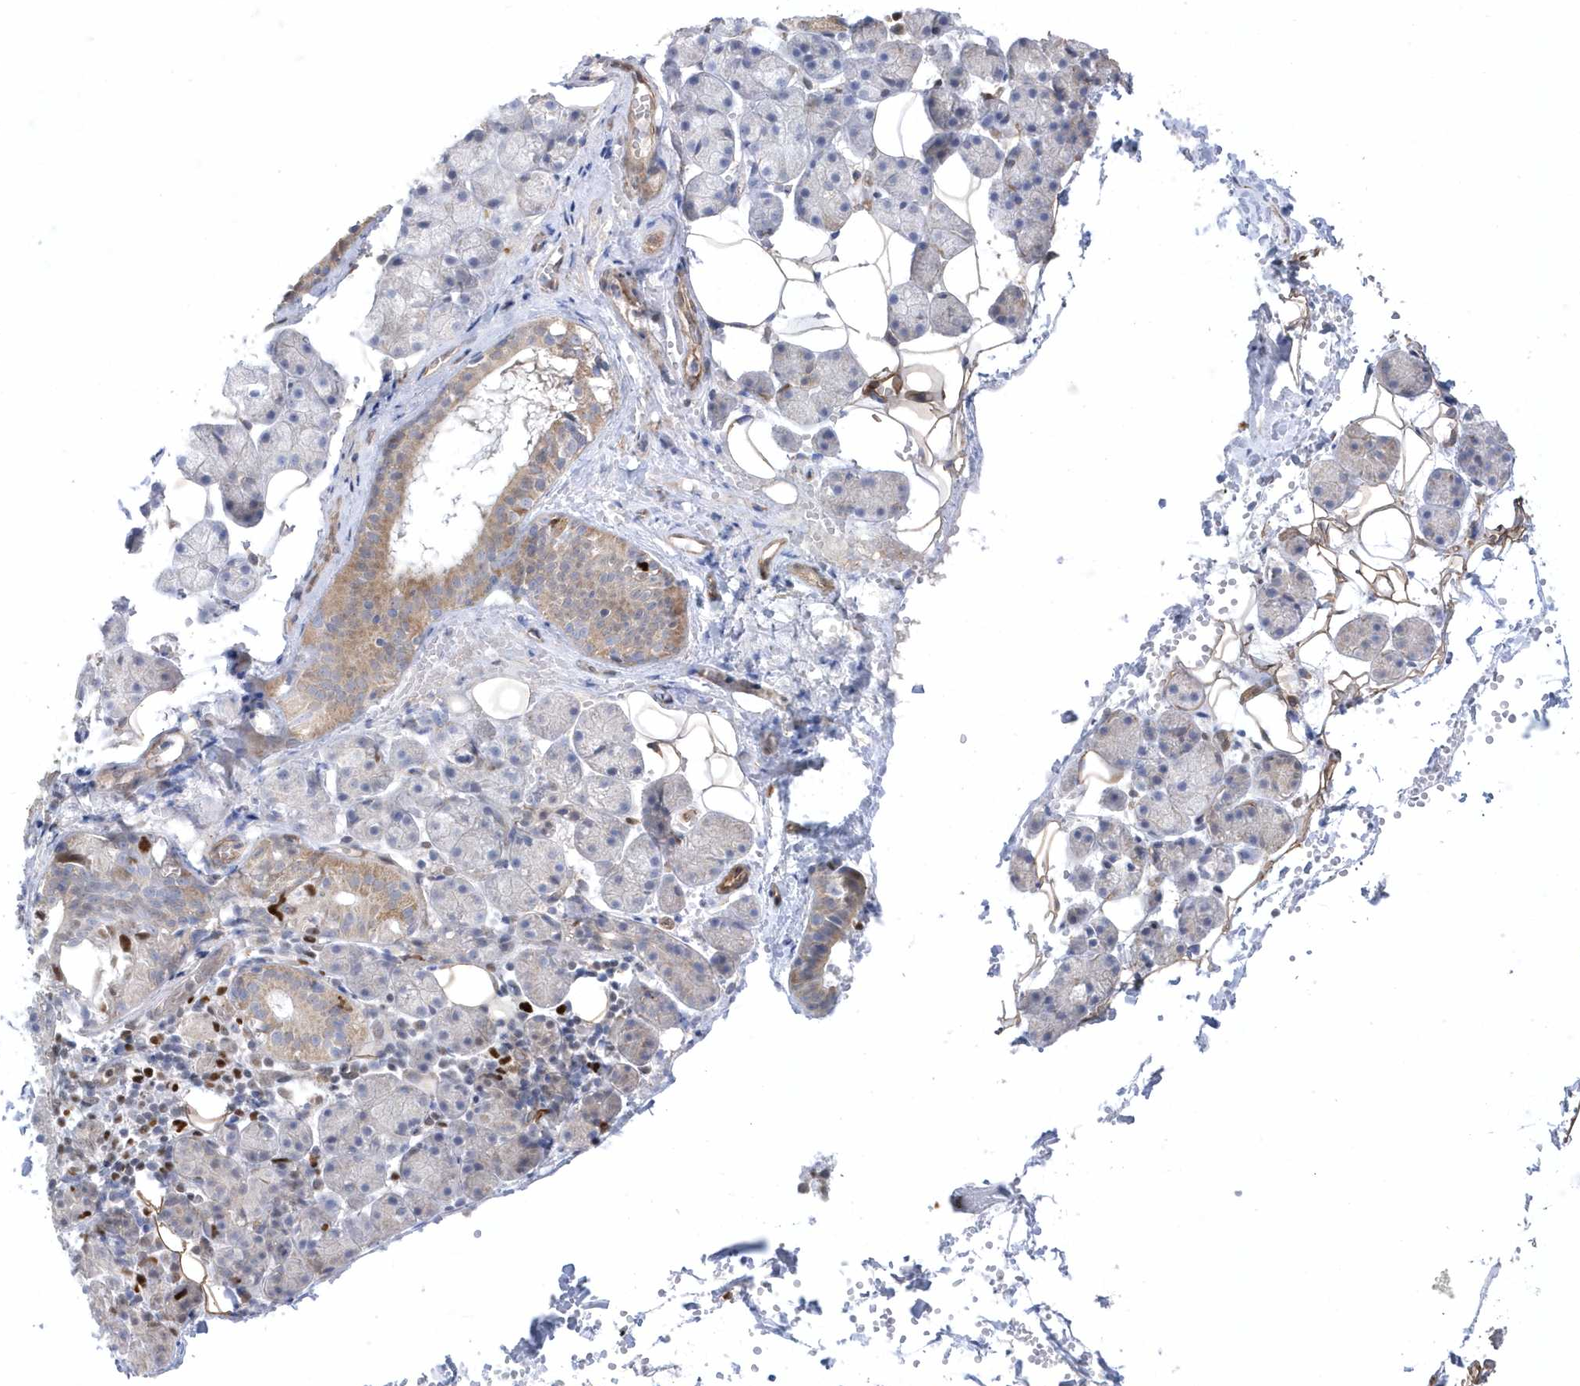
{"staining": {"intensity": "moderate", "quantity": "<25%", "location": "cytoplasmic/membranous"}, "tissue": "salivary gland", "cell_type": "Glandular cells", "image_type": "normal", "snomed": [{"axis": "morphology", "description": "Normal tissue, NOS"}, {"axis": "topography", "description": "Salivary gland"}], "caption": "Immunohistochemical staining of benign salivary gland displays moderate cytoplasmic/membranous protein expression in approximately <25% of glandular cells.", "gene": "GTPBP6", "patient": {"sex": "female", "age": 33}}